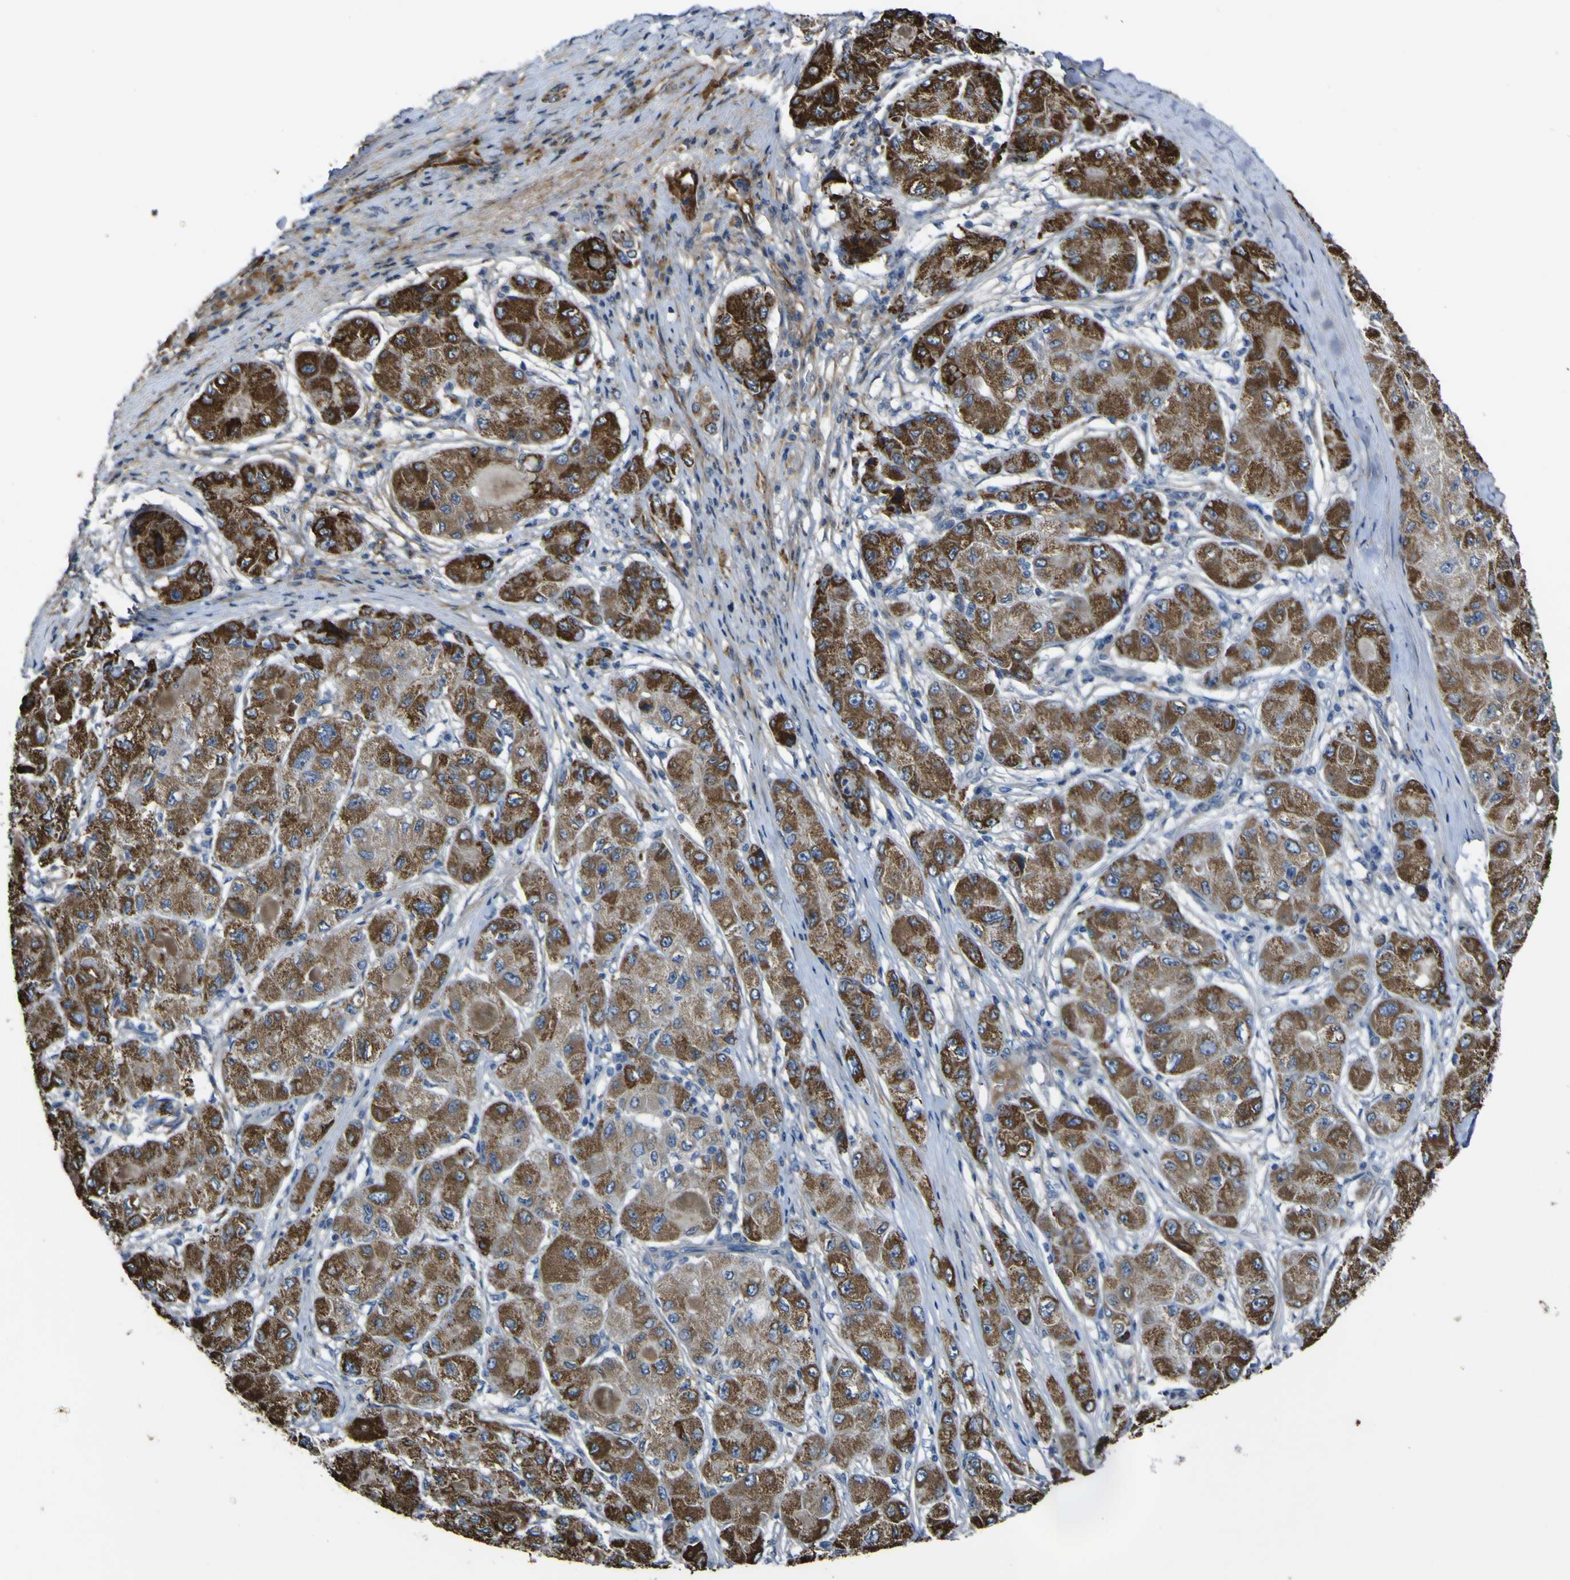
{"staining": {"intensity": "strong", "quantity": ">75%", "location": "cytoplasmic/membranous"}, "tissue": "liver cancer", "cell_type": "Tumor cells", "image_type": "cancer", "snomed": [{"axis": "morphology", "description": "Carcinoma, Hepatocellular, NOS"}, {"axis": "topography", "description": "Liver"}], "caption": "Immunohistochemistry (IHC) (DAB) staining of human liver cancer shows strong cytoplasmic/membranous protein expression in approximately >75% of tumor cells. The protein is shown in brown color, while the nuclei are stained blue.", "gene": "GPLD1", "patient": {"sex": "male", "age": 80}}